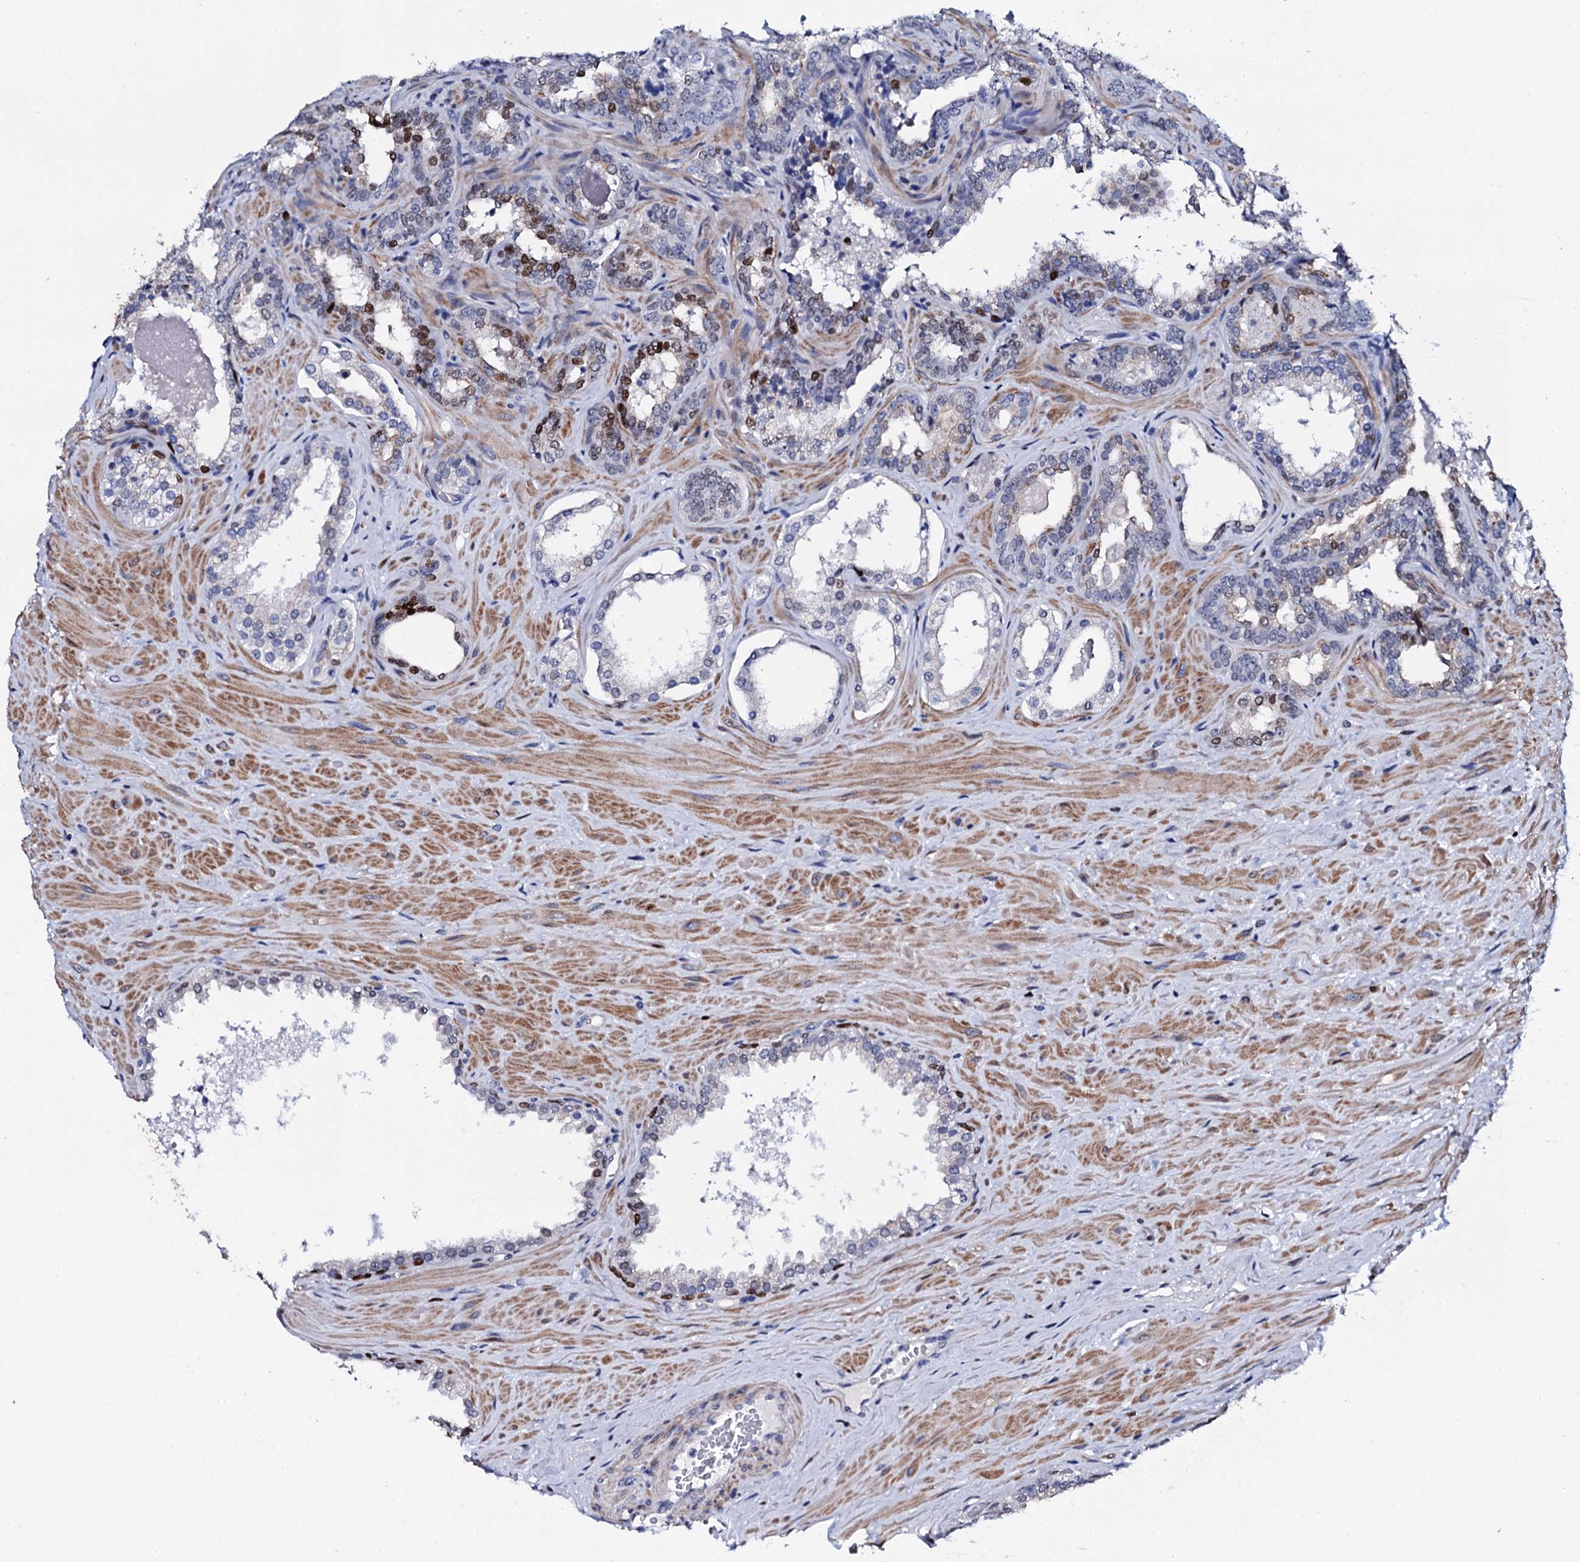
{"staining": {"intensity": "negative", "quantity": "none", "location": "none"}, "tissue": "prostate cancer", "cell_type": "Tumor cells", "image_type": "cancer", "snomed": [{"axis": "morphology", "description": "Adenocarcinoma, High grade"}, {"axis": "topography", "description": "Prostate"}], "caption": "Human prostate cancer (adenocarcinoma (high-grade)) stained for a protein using immunohistochemistry (IHC) demonstrates no staining in tumor cells.", "gene": "NPM2", "patient": {"sex": "male", "age": 64}}